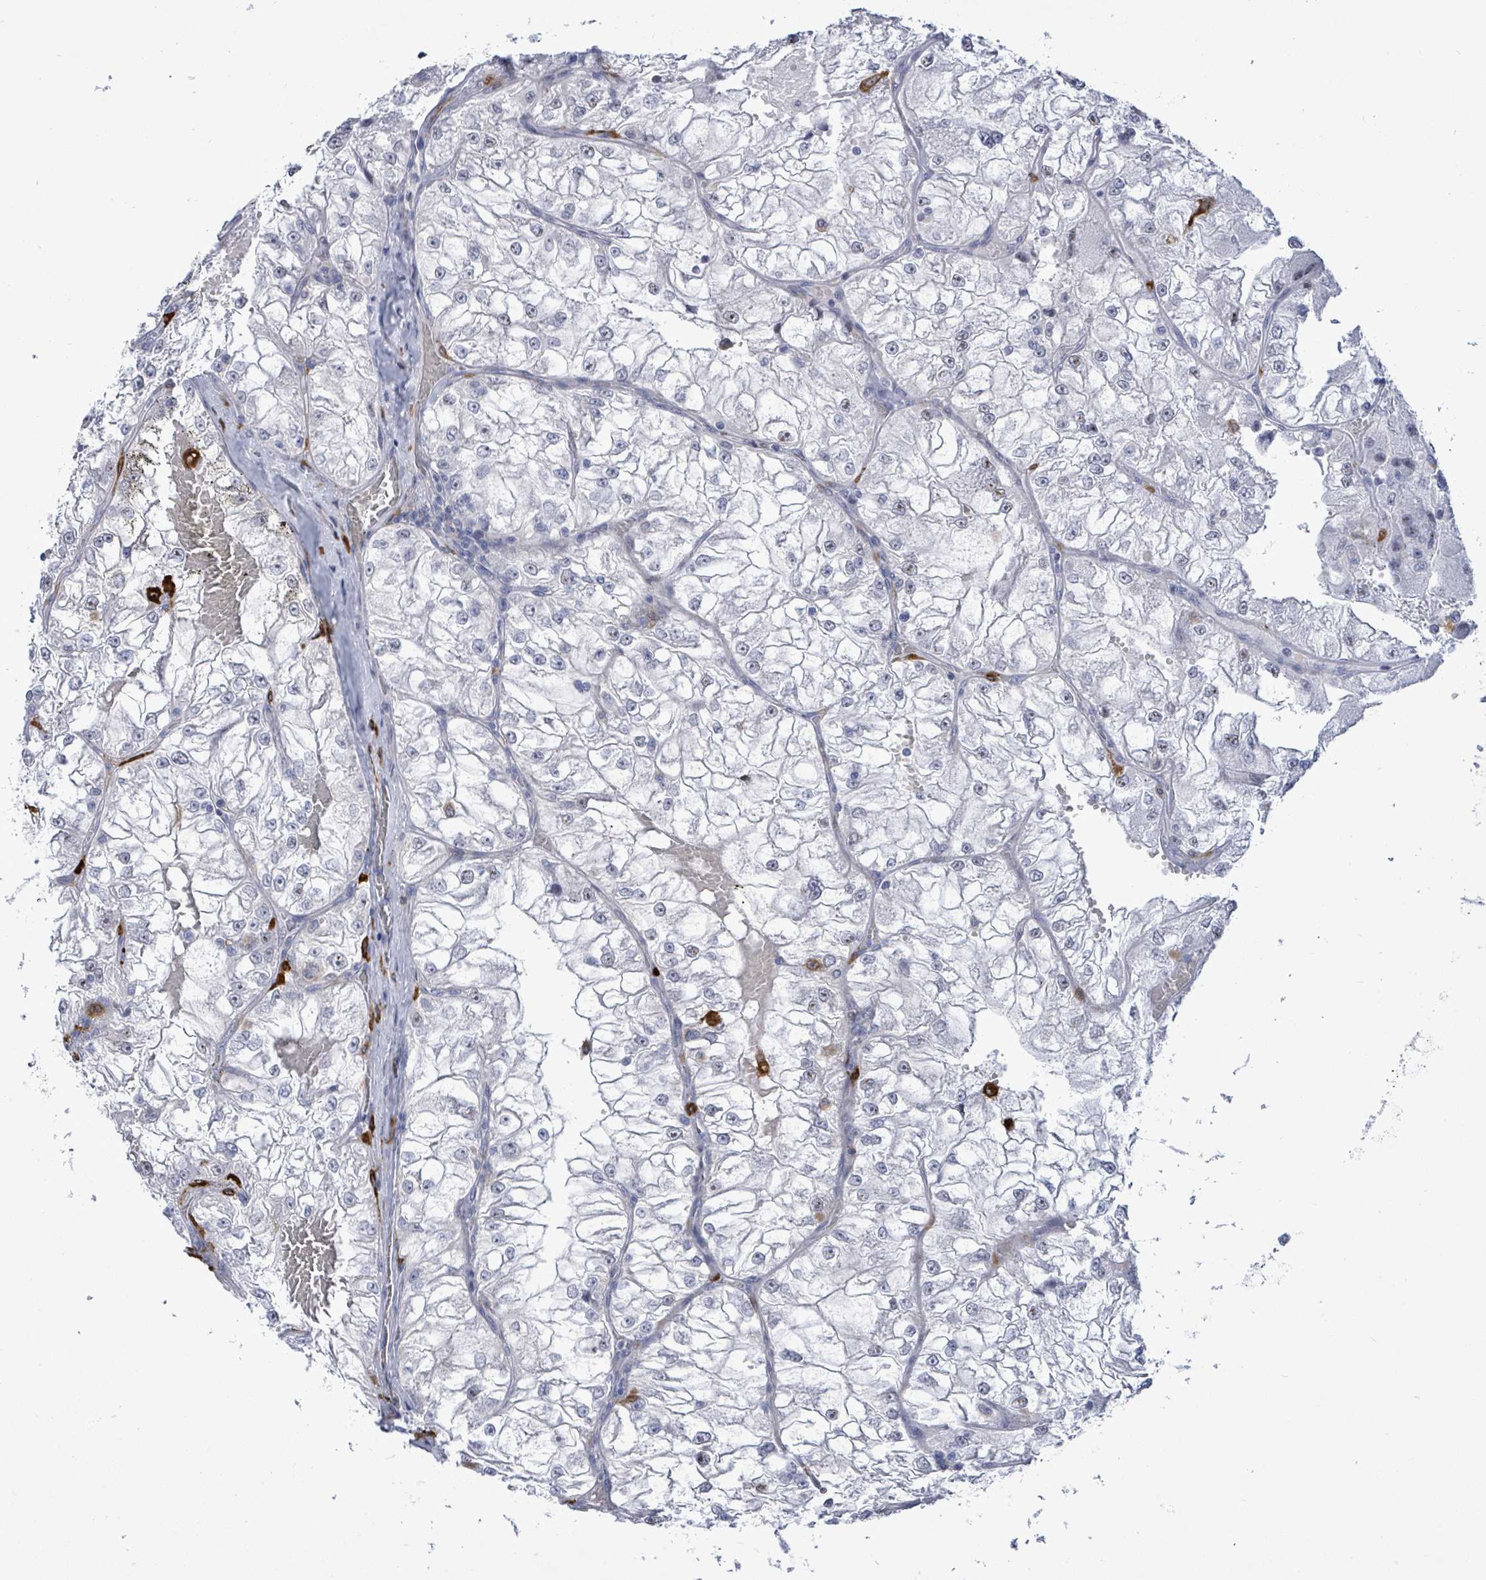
{"staining": {"intensity": "negative", "quantity": "none", "location": "none"}, "tissue": "renal cancer", "cell_type": "Tumor cells", "image_type": "cancer", "snomed": [{"axis": "morphology", "description": "Adenocarcinoma, NOS"}, {"axis": "topography", "description": "Kidney"}], "caption": "High power microscopy photomicrograph of an immunohistochemistry (IHC) histopathology image of adenocarcinoma (renal), revealing no significant positivity in tumor cells.", "gene": "CT45A5", "patient": {"sex": "female", "age": 72}}